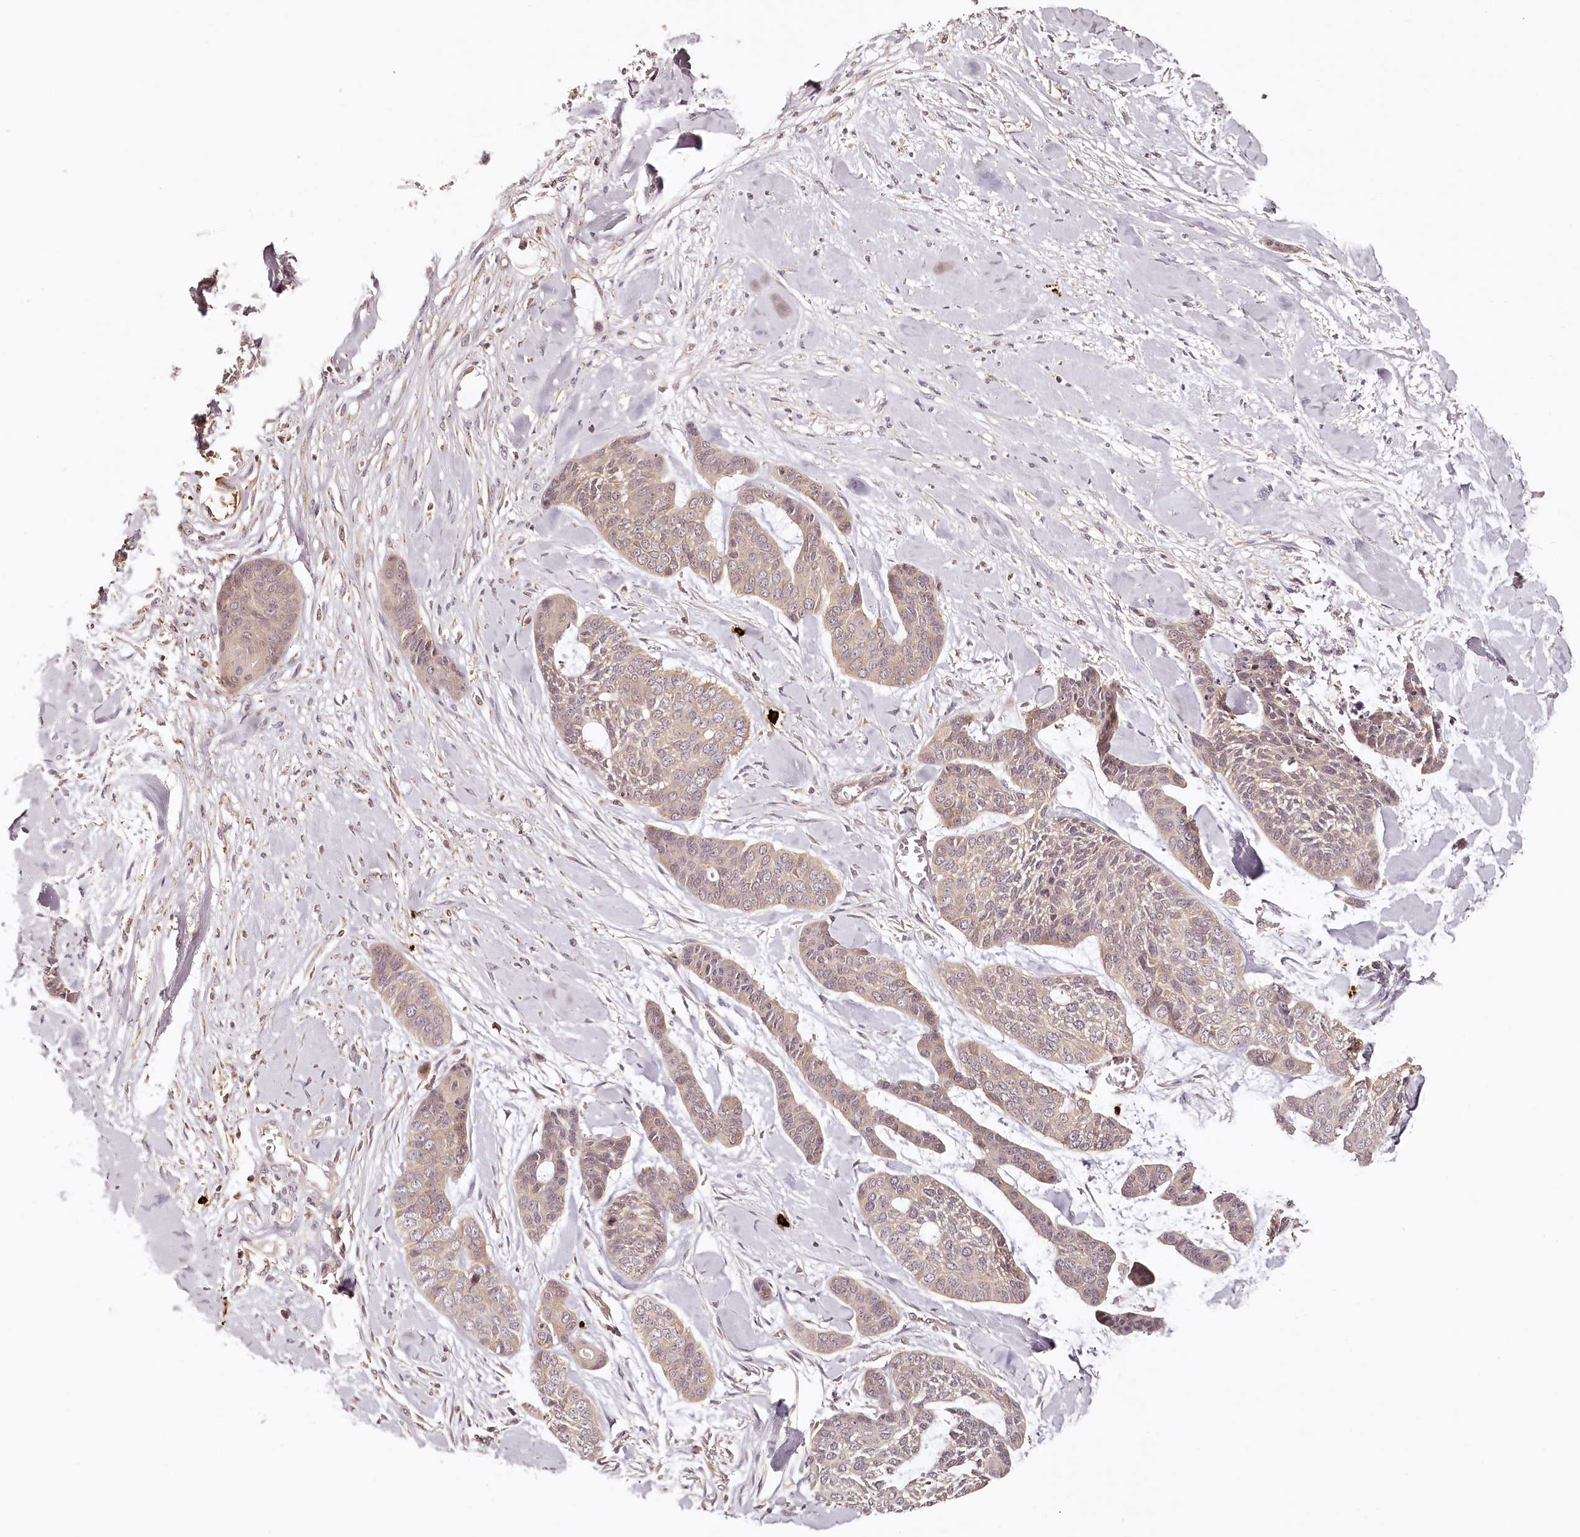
{"staining": {"intensity": "weak", "quantity": "<25%", "location": "cytoplasmic/membranous"}, "tissue": "skin cancer", "cell_type": "Tumor cells", "image_type": "cancer", "snomed": [{"axis": "morphology", "description": "Basal cell carcinoma"}, {"axis": "topography", "description": "Skin"}], "caption": "There is no significant expression in tumor cells of skin basal cell carcinoma.", "gene": "SYNGR1", "patient": {"sex": "female", "age": 64}}